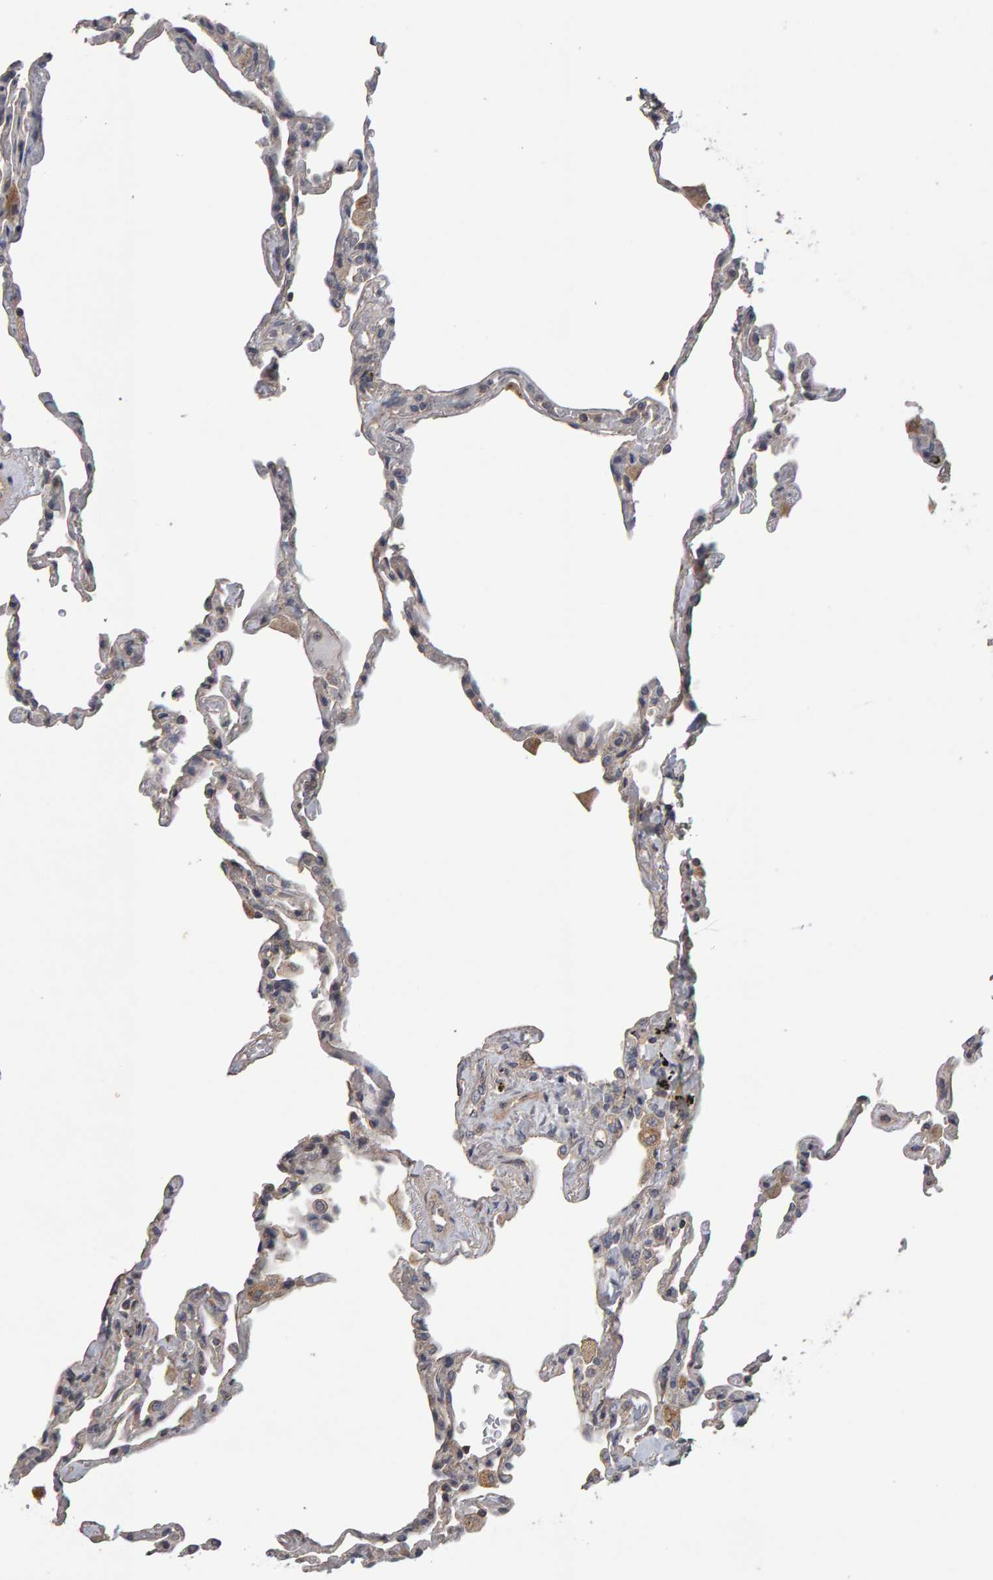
{"staining": {"intensity": "negative", "quantity": "none", "location": "none"}, "tissue": "lung", "cell_type": "Alveolar cells", "image_type": "normal", "snomed": [{"axis": "morphology", "description": "Normal tissue, NOS"}, {"axis": "topography", "description": "Lung"}], "caption": "Protein analysis of unremarkable lung exhibits no significant positivity in alveolar cells.", "gene": "COASY", "patient": {"sex": "male", "age": 59}}